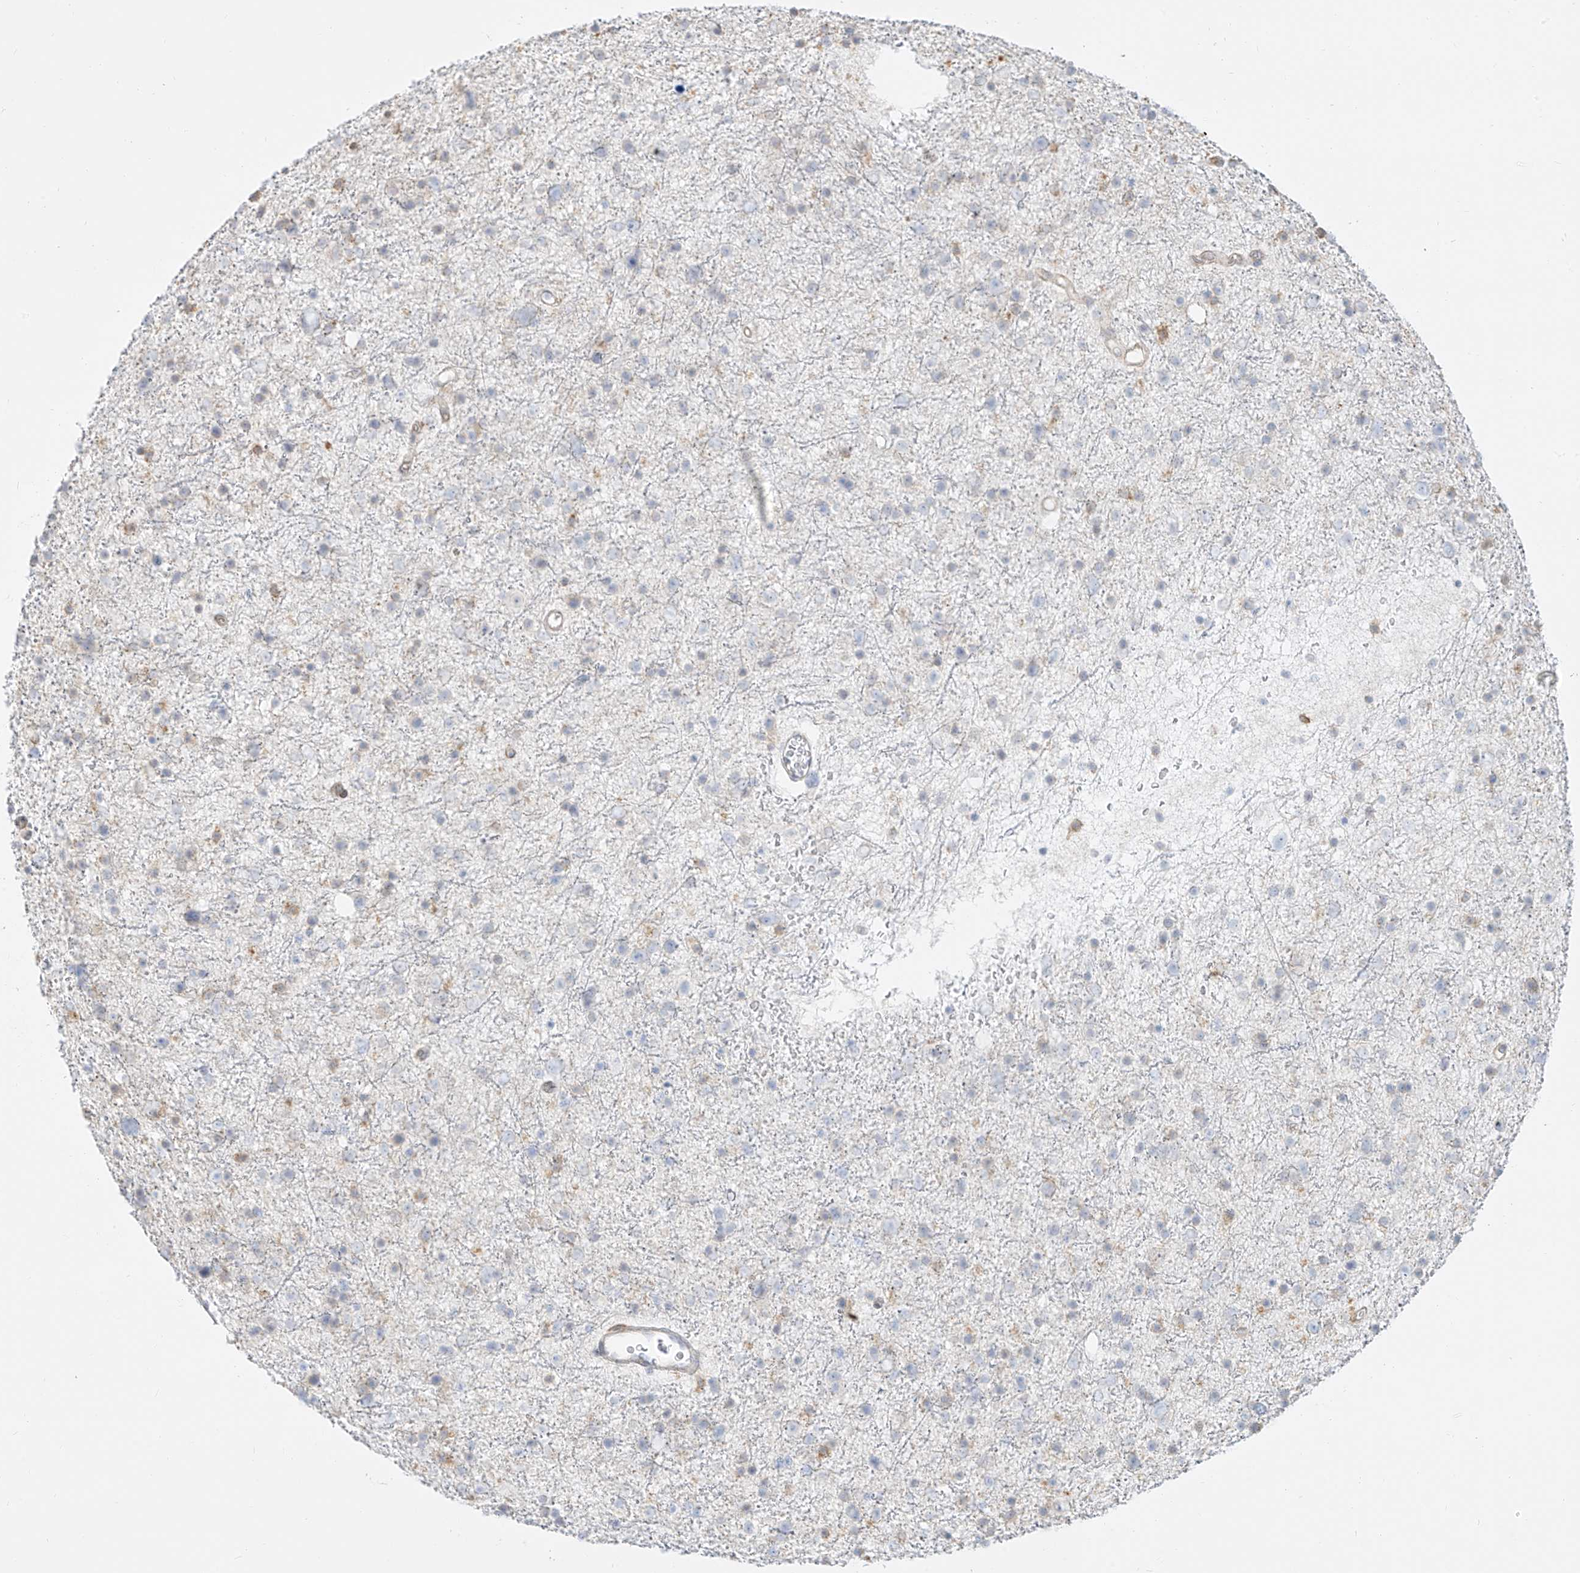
{"staining": {"intensity": "negative", "quantity": "none", "location": "none"}, "tissue": "glioma", "cell_type": "Tumor cells", "image_type": "cancer", "snomed": [{"axis": "morphology", "description": "Glioma, malignant, Low grade"}, {"axis": "topography", "description": "Brain"}], "caption": "Immunohistochemistry (IHC) micrograph of neoplastic tissue: glioma stained with DAB (3,3'-diaminobenzidine) demonstrates no significant protein positivity in tumor cells.", "gene": "NHSL1", "patient": {"sex": "female", "age": 37}}